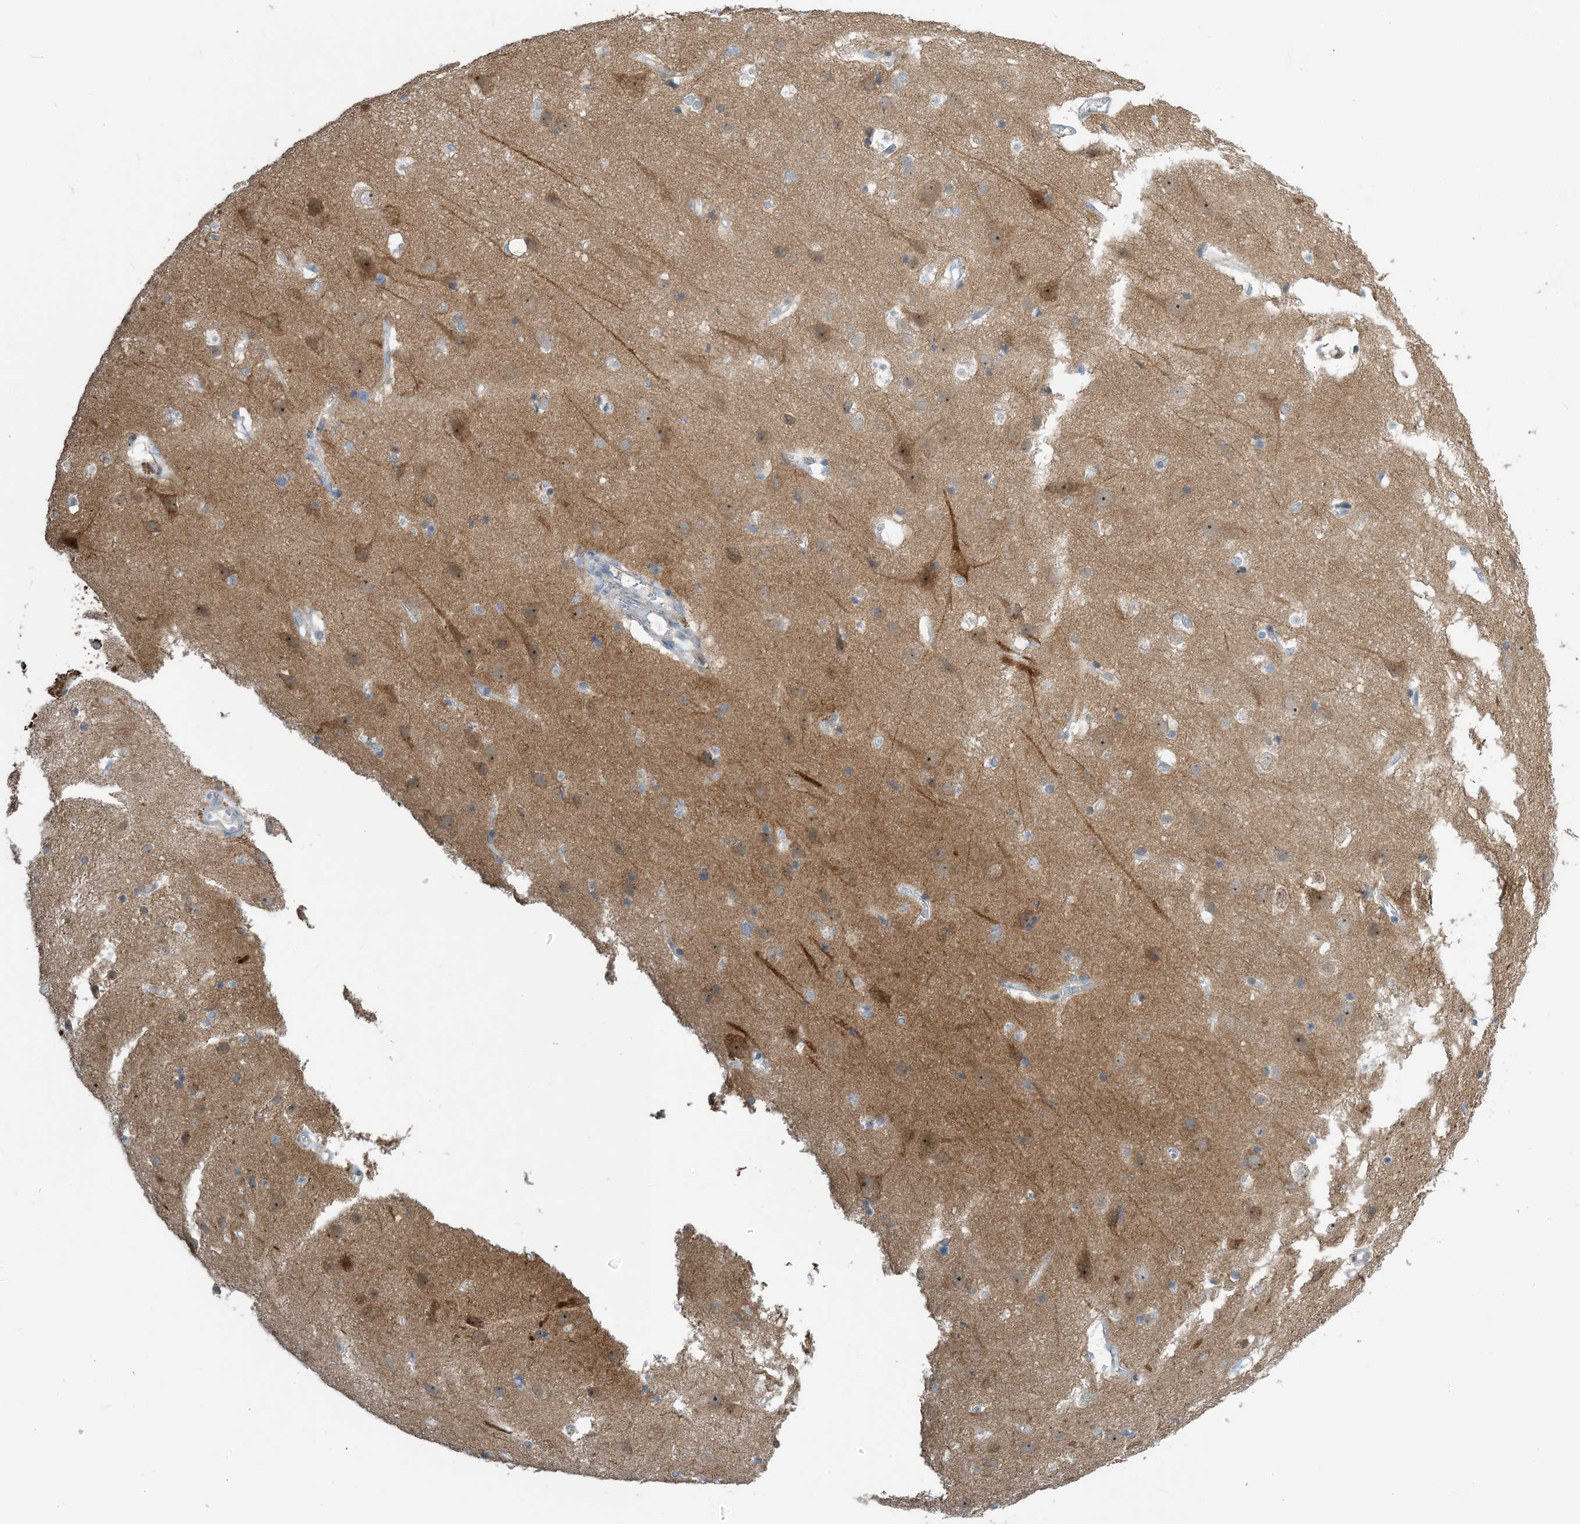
{"staining": {"intensity": "negative", "quantity": "none", "location": "none"}, "tissue": "cerebral cortex", "cell_type": "Endothelial cells", "image_type": "normal", "snomed": [{"axis": "morphology", "description": "Normal tissue, NOS"}, {"axis": "topography", "description": "Cerebral cortex"}], "caption": "IHC of benign cerebral cortex displays no expression in endothelial cells.", "gene": "ZBTB3", "patient": {"sex": "male", "age": 54}}